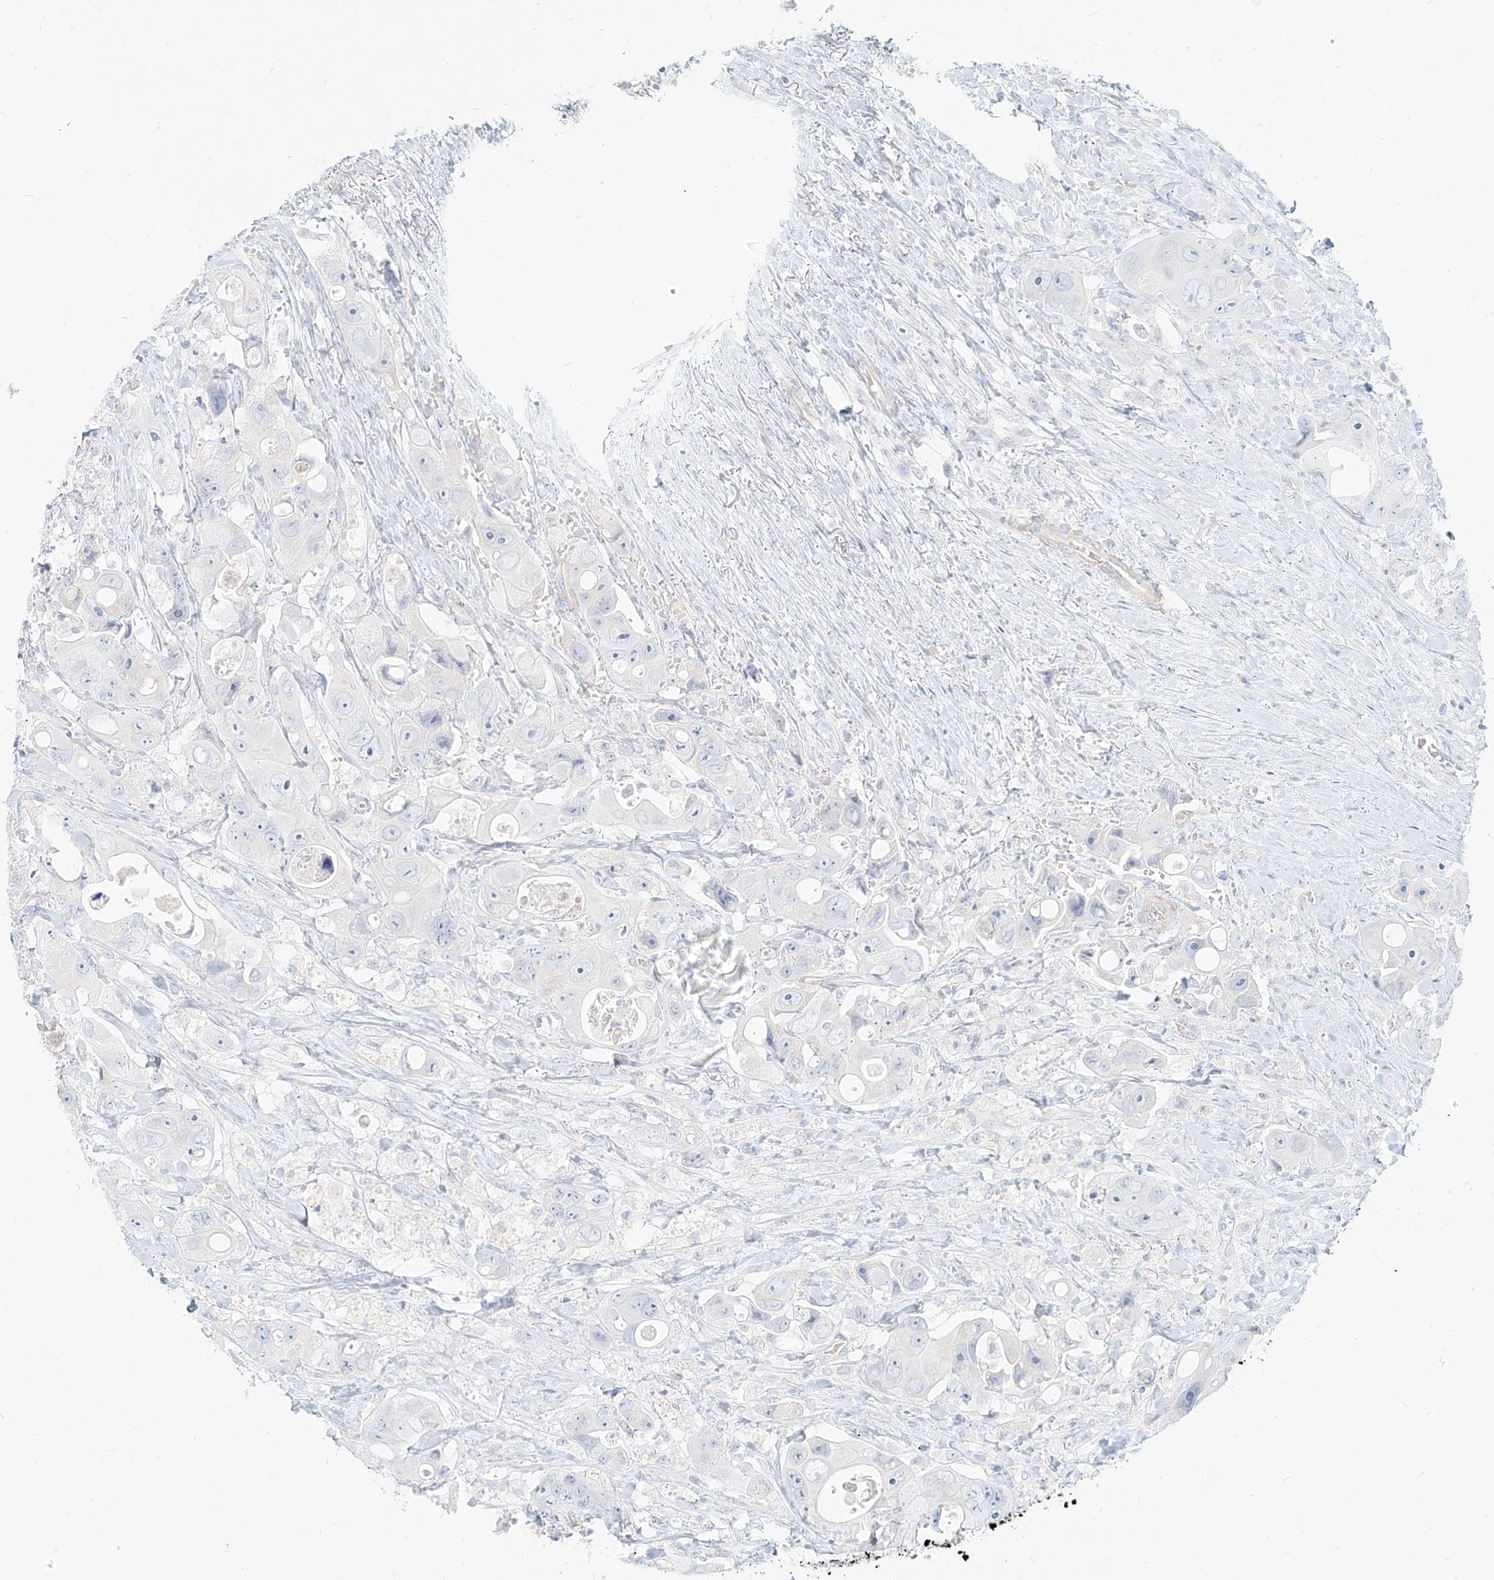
{"staining": {"intensity": "negative", "quantity": "none", "location": "none"}, "tissue": "colorectal cancer", "cell_type": "Tumor cells", "image_type": "cancer", "snomed": [{"axis": "morphology", "description": "Adenocarcinoma, NOS"}, {"axis": "topography", "description": "Colon"}], "caption": "A high-resolution histopathology image shows immunohistochemistry (IHC) staining of colorectal cancer, which shows no significant staining in tumor cells.", "gene": "ITPKB", "patient": {"sex": "female", "age": 46}}